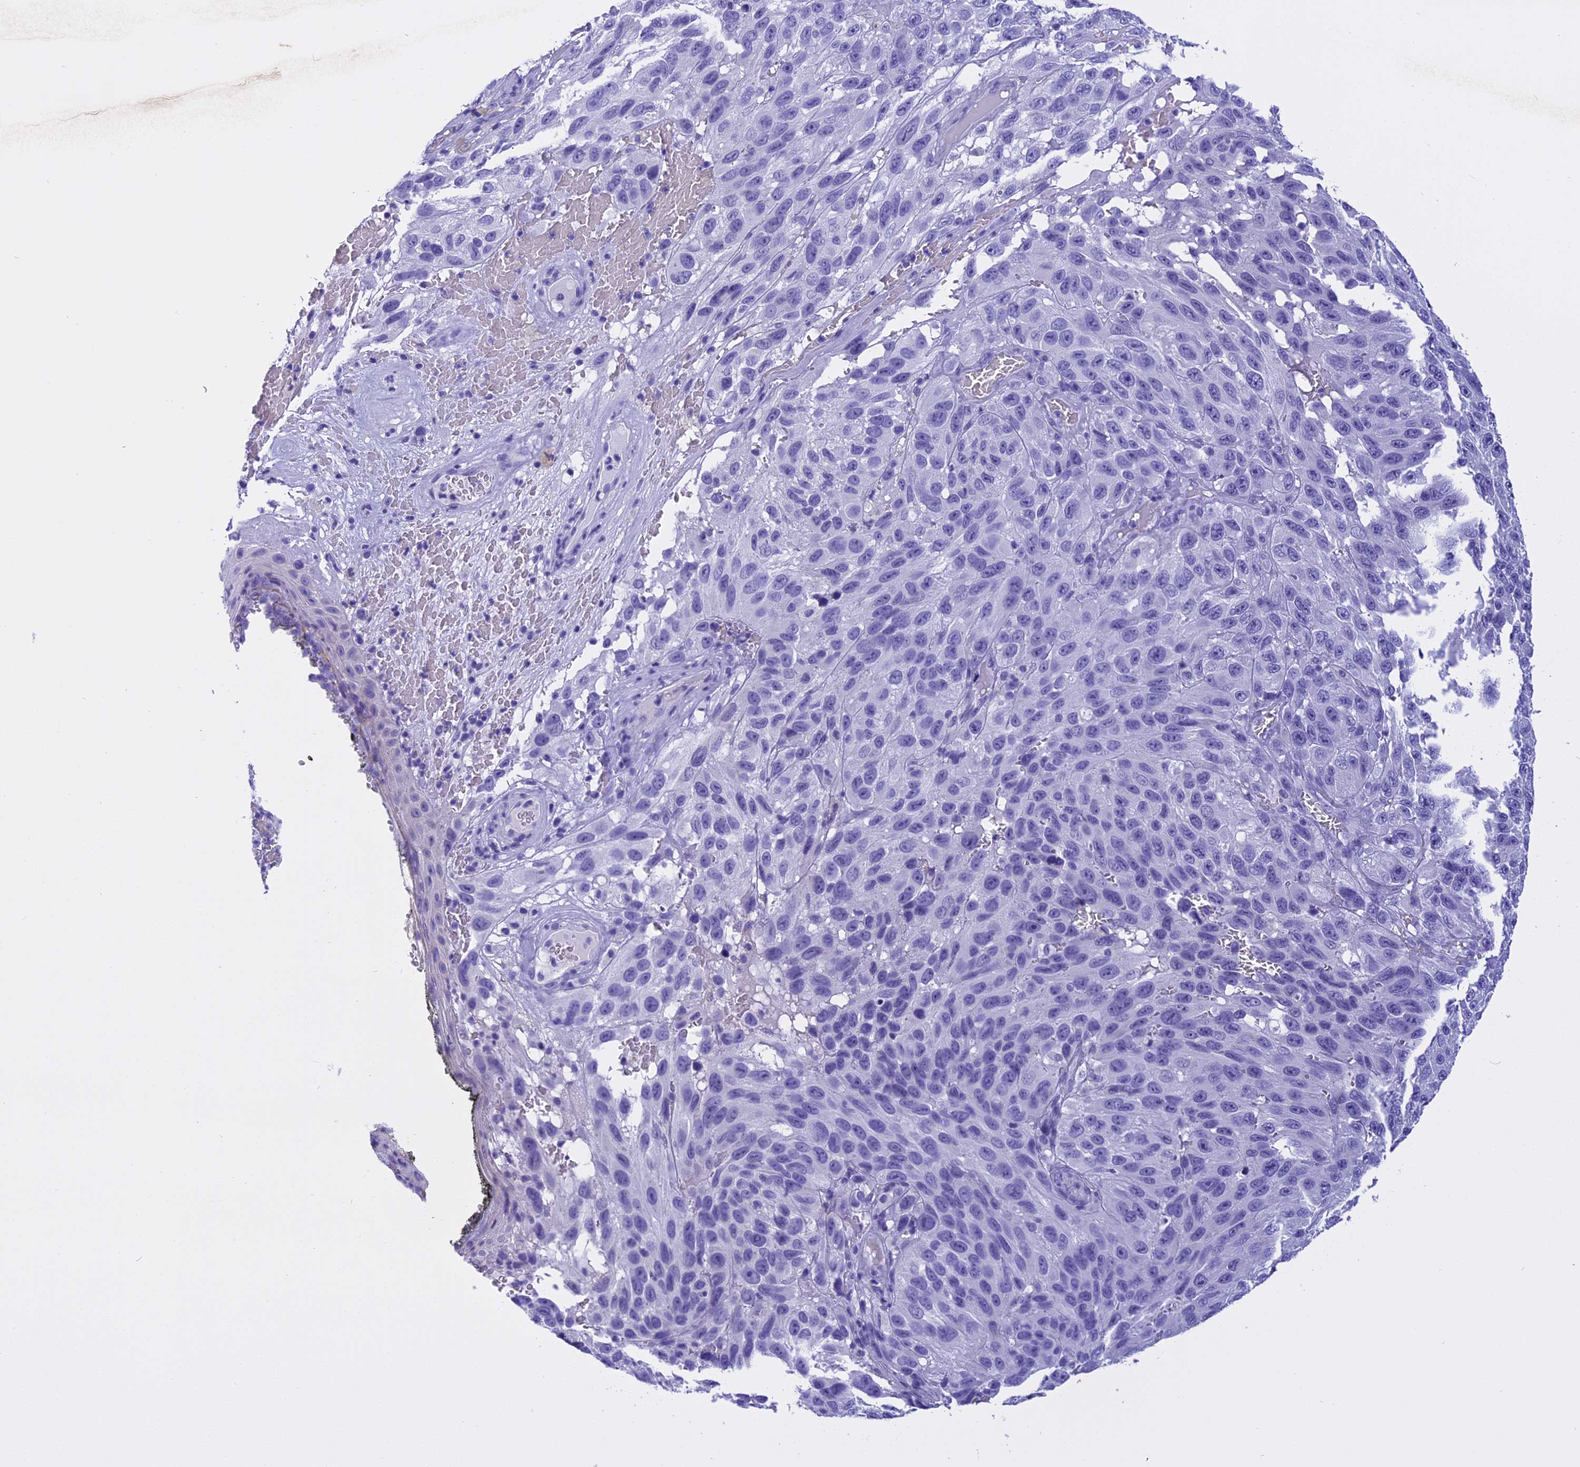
{"staining": {"intensity": "negative", "quantity": "none", "location": "none"}, "tissue": "melanoma", "cell_type": "Tumor cells", "image_type": "cancer", "snomed": [{"axis": "morphology", "description": "Malignant melanoma, NOS"}, {"axis": "topography", "description": "Skin"}], "caption": "Tumor cells are negative for brown protein staining in malignant melanoma.", "gene": "KCTD14", "patient": {"sex": "female", "age": 96}}